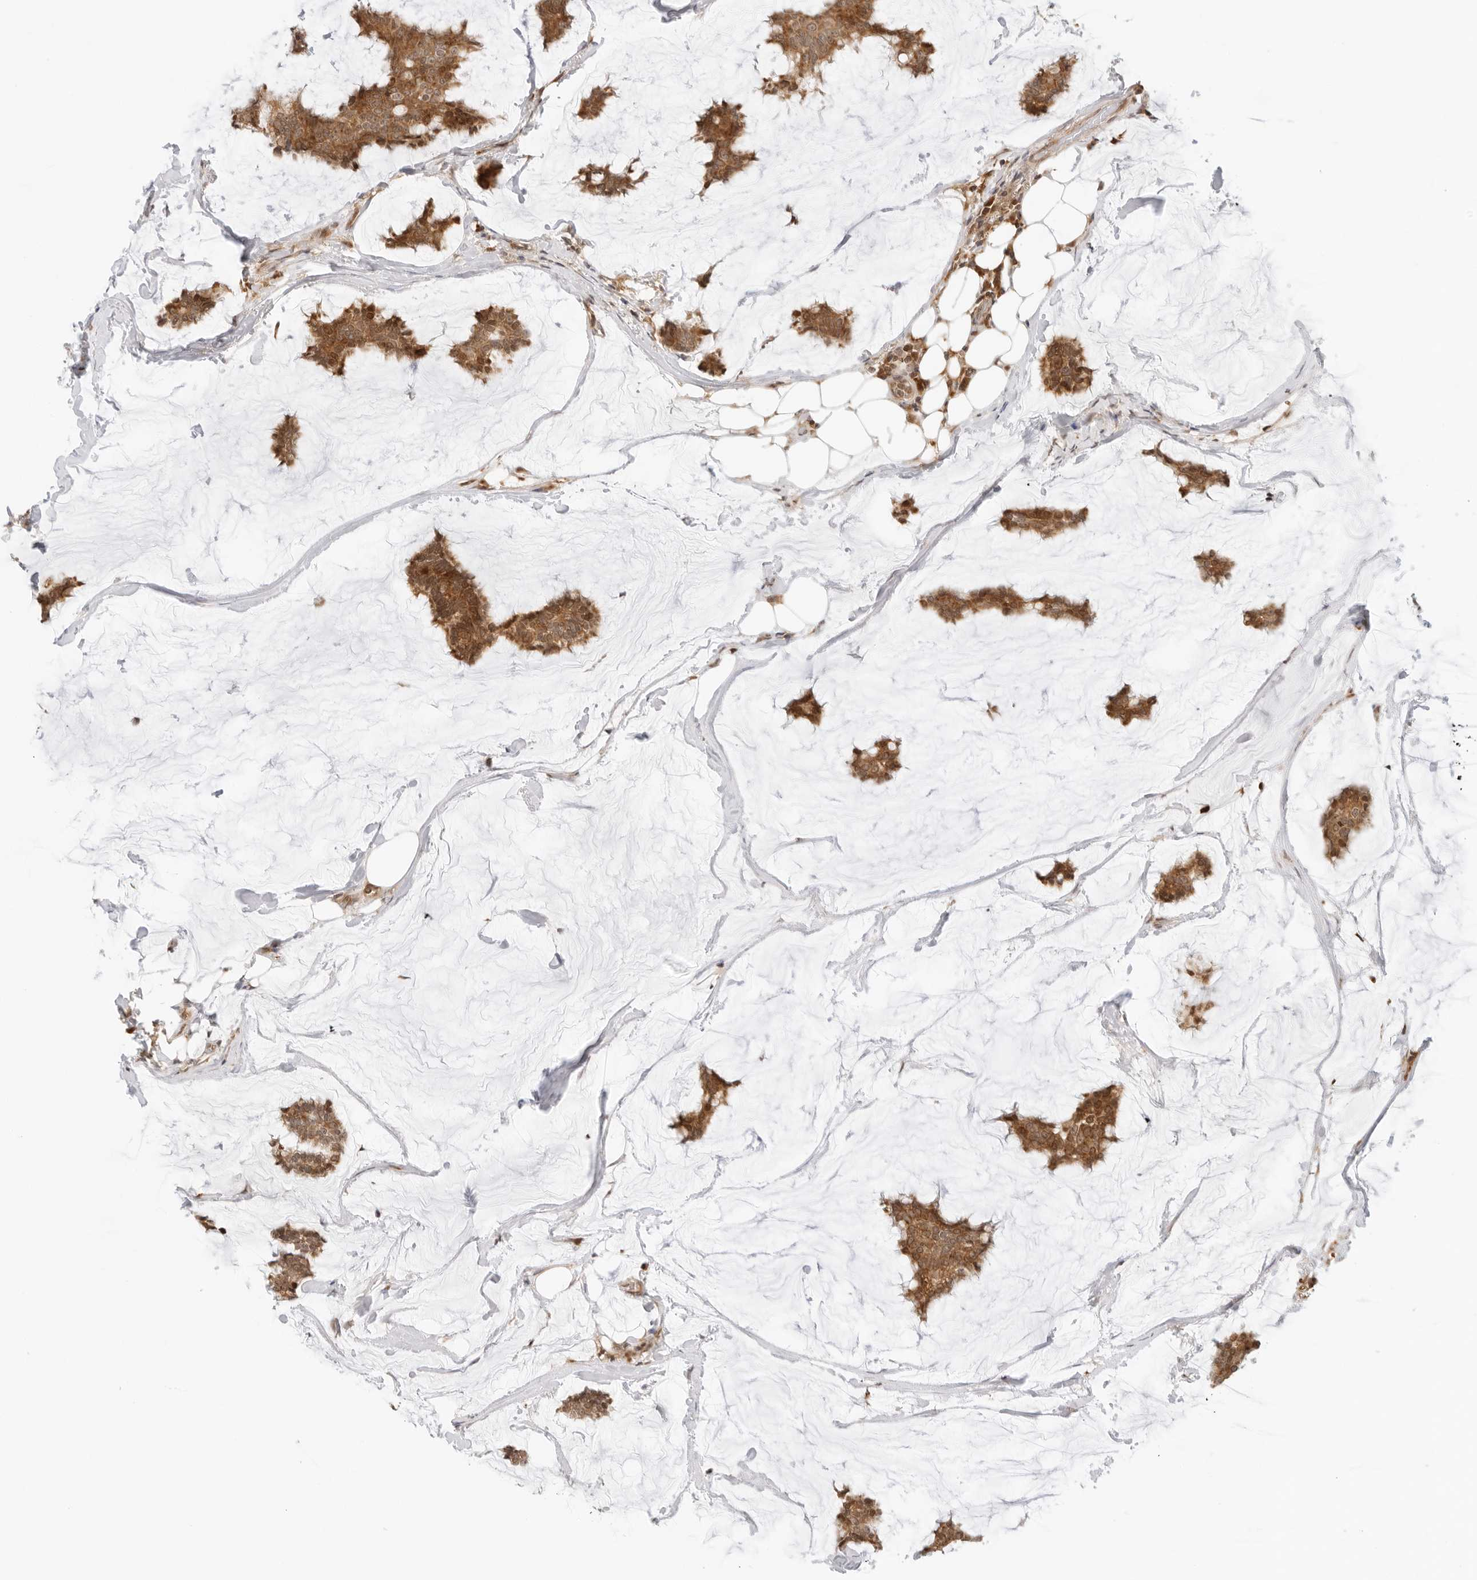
{"staining": {"intensity": "moderate", "quantity": ">75%", "location": "cytoplasmic/membranous"}, "tissue": "breast cancer", "cell_type": "Tumor cells", "image_type": "cancer", "snomed": [{"axis": "morphology", "description": "Duct carcinoma"}, {"axis": "topography", "description": "Breast"}], "caption": "Immunohistochemistry image of breast cancer (intraductal carcinoma) stained for a protein (brown), which exhibits medium levels of moderate cytoplasmic/membranous staining in about >75% of tumor cells.", "gene": "RC3H1", "patient": {"sex": "female", "age": 93}}